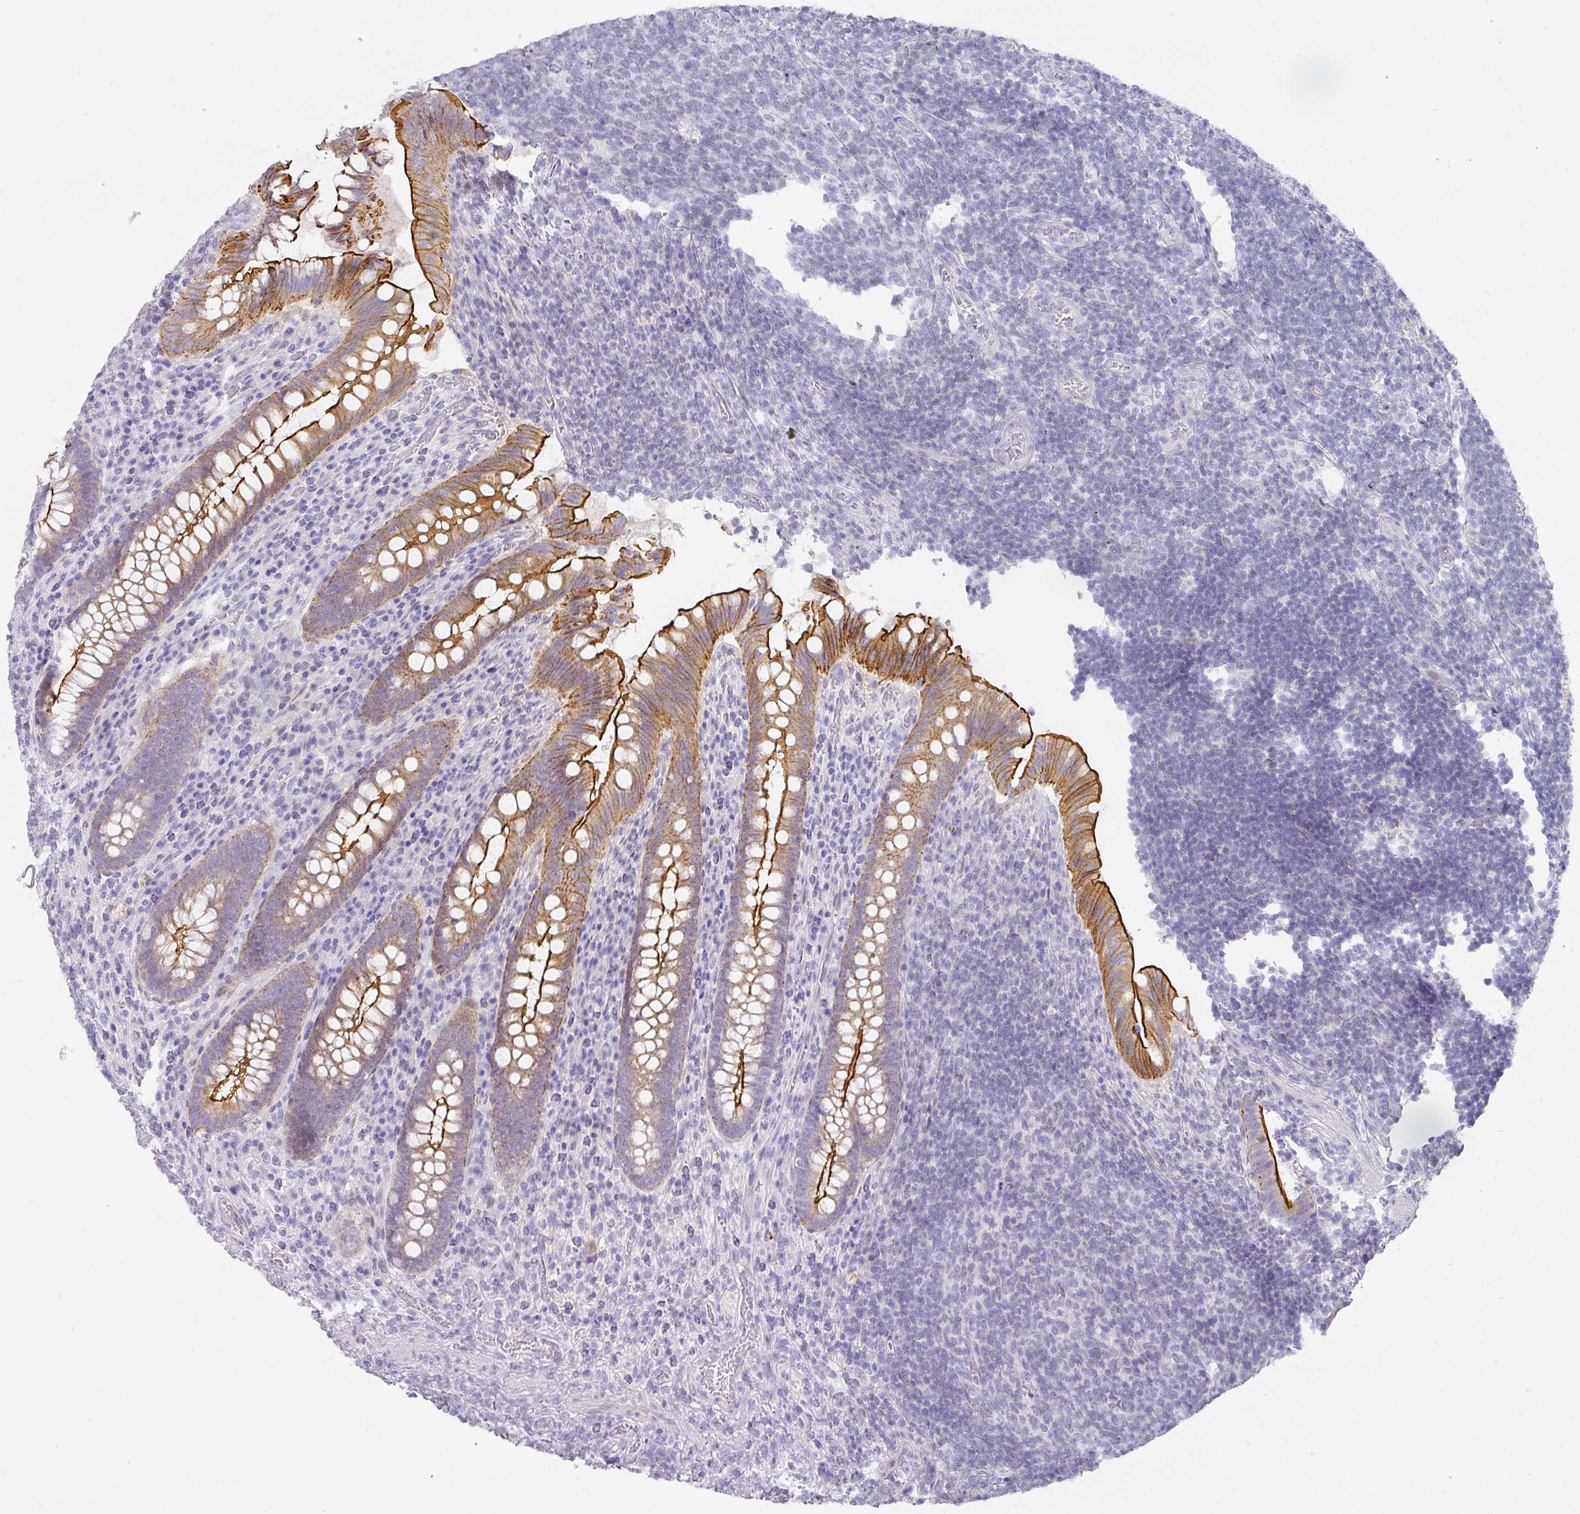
{"staining": {"intensity": "strong", "quantity": "25%-75%", "location": "cytoplasmic/membranous"}, "tissue": "appendix", "cell_type": "Glandular cells", "image_type": "normal", "snomed": [{"axis": "morphology", "description": "Normal tissue, NOS"}, {"axis": "topography", "description": "Appendix"}], "caption": "Glandular cells show high levels of strong cytoplasmic/membranous positivity in approximately 25%-75% of cells in benign human appendix.", "gene": "ANKRD29", "patient": {"sex": "female", "age": 43}}